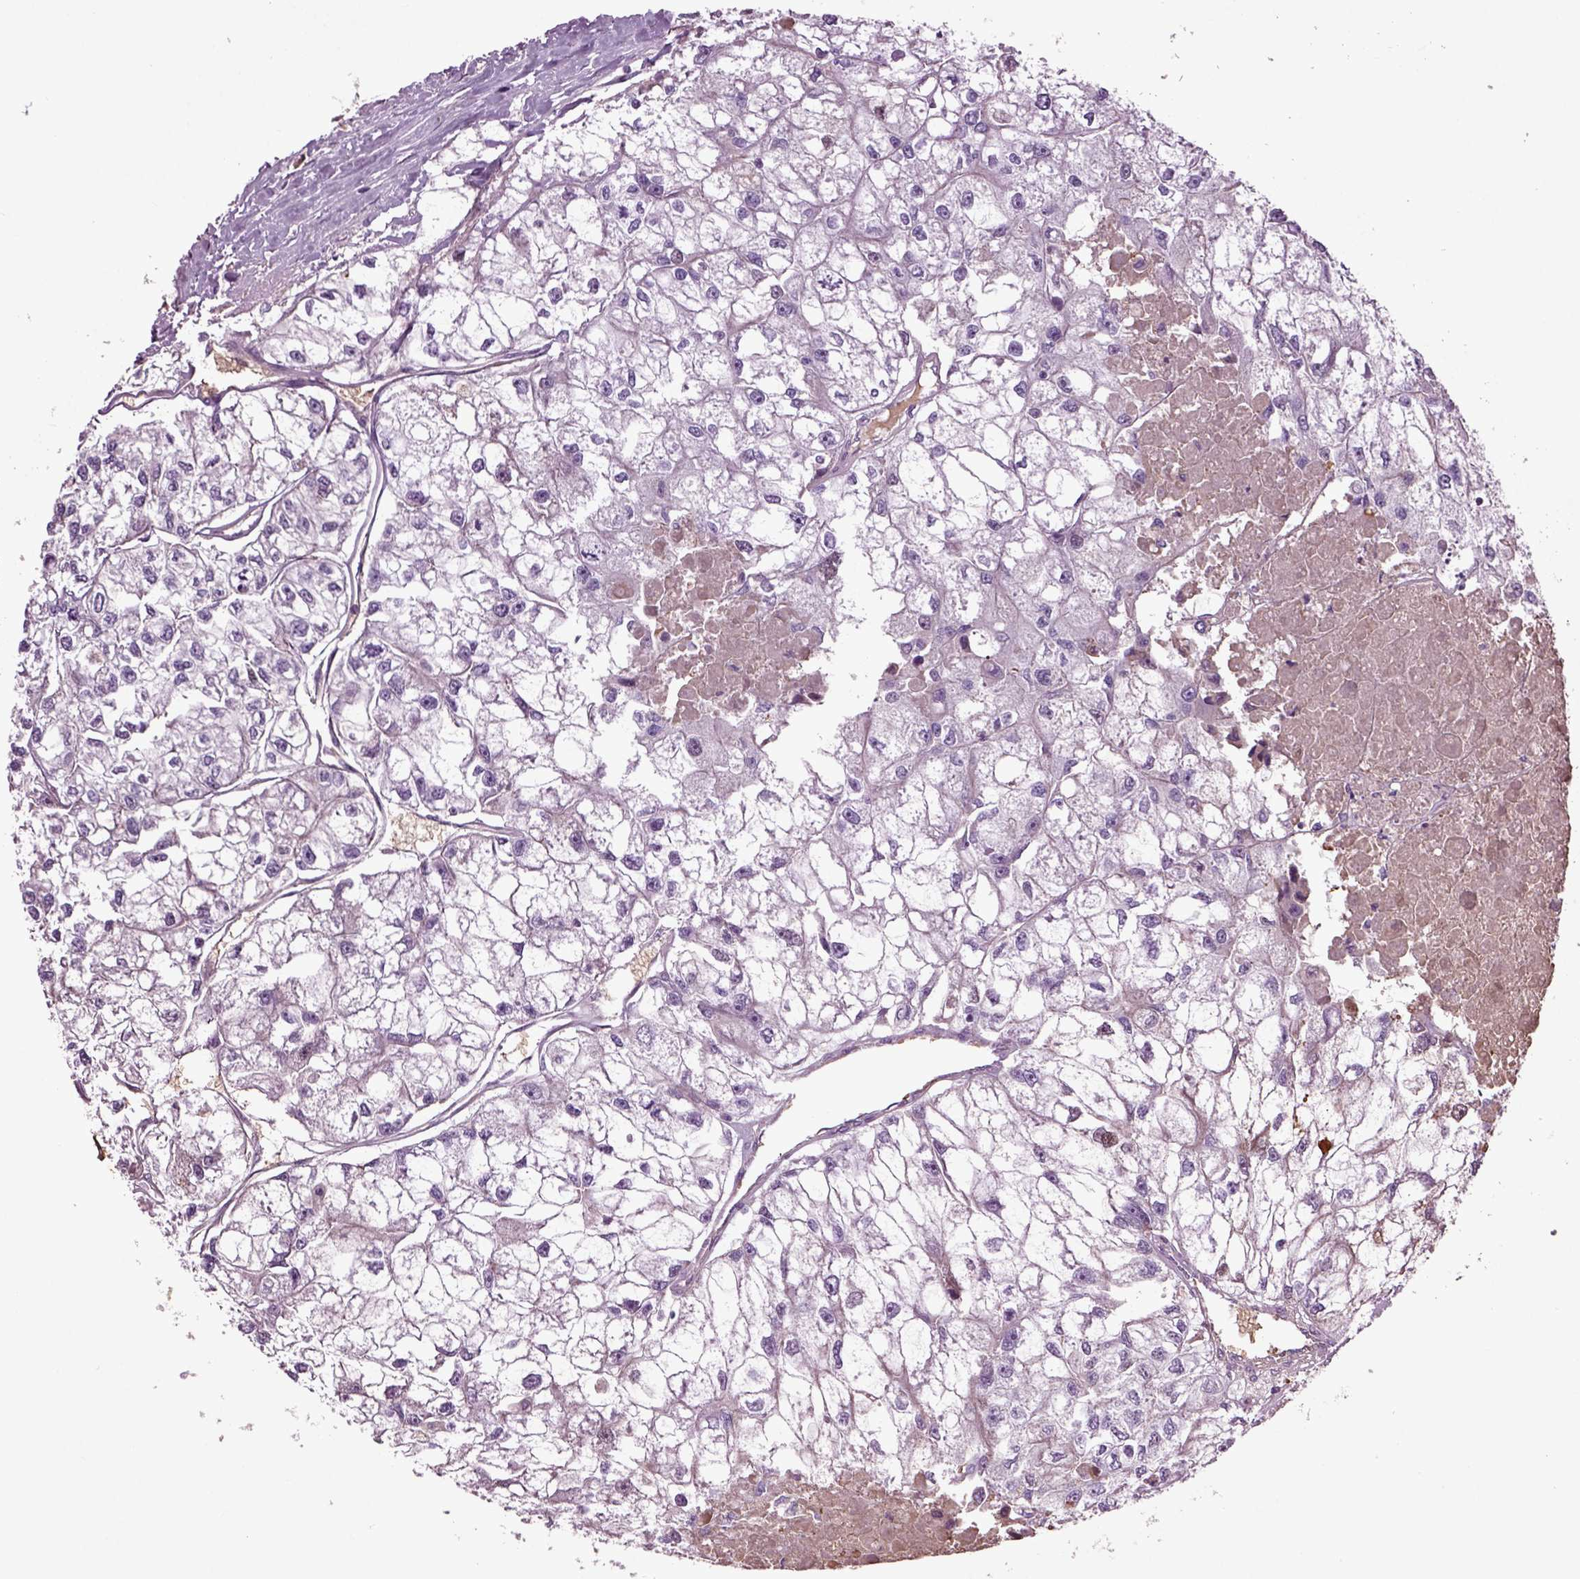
{"staining": {"intensity": "negative", "quantity": "none", "location": "none"}, "tissue": "renal cancer", "cell_type": "Tumor cells", "image_type": "cancer", "snomed": [{"axis": "morphology", "description": "Adenocarcinoma, NOS"}, {"axis": "topography", "description": "Kidney"}], "caption": "Micrograph shows no protein staining in tumor cells of renal cancer tissue.", "gene": "SPON1", "patient": {"sex": "male", "age": 56}}